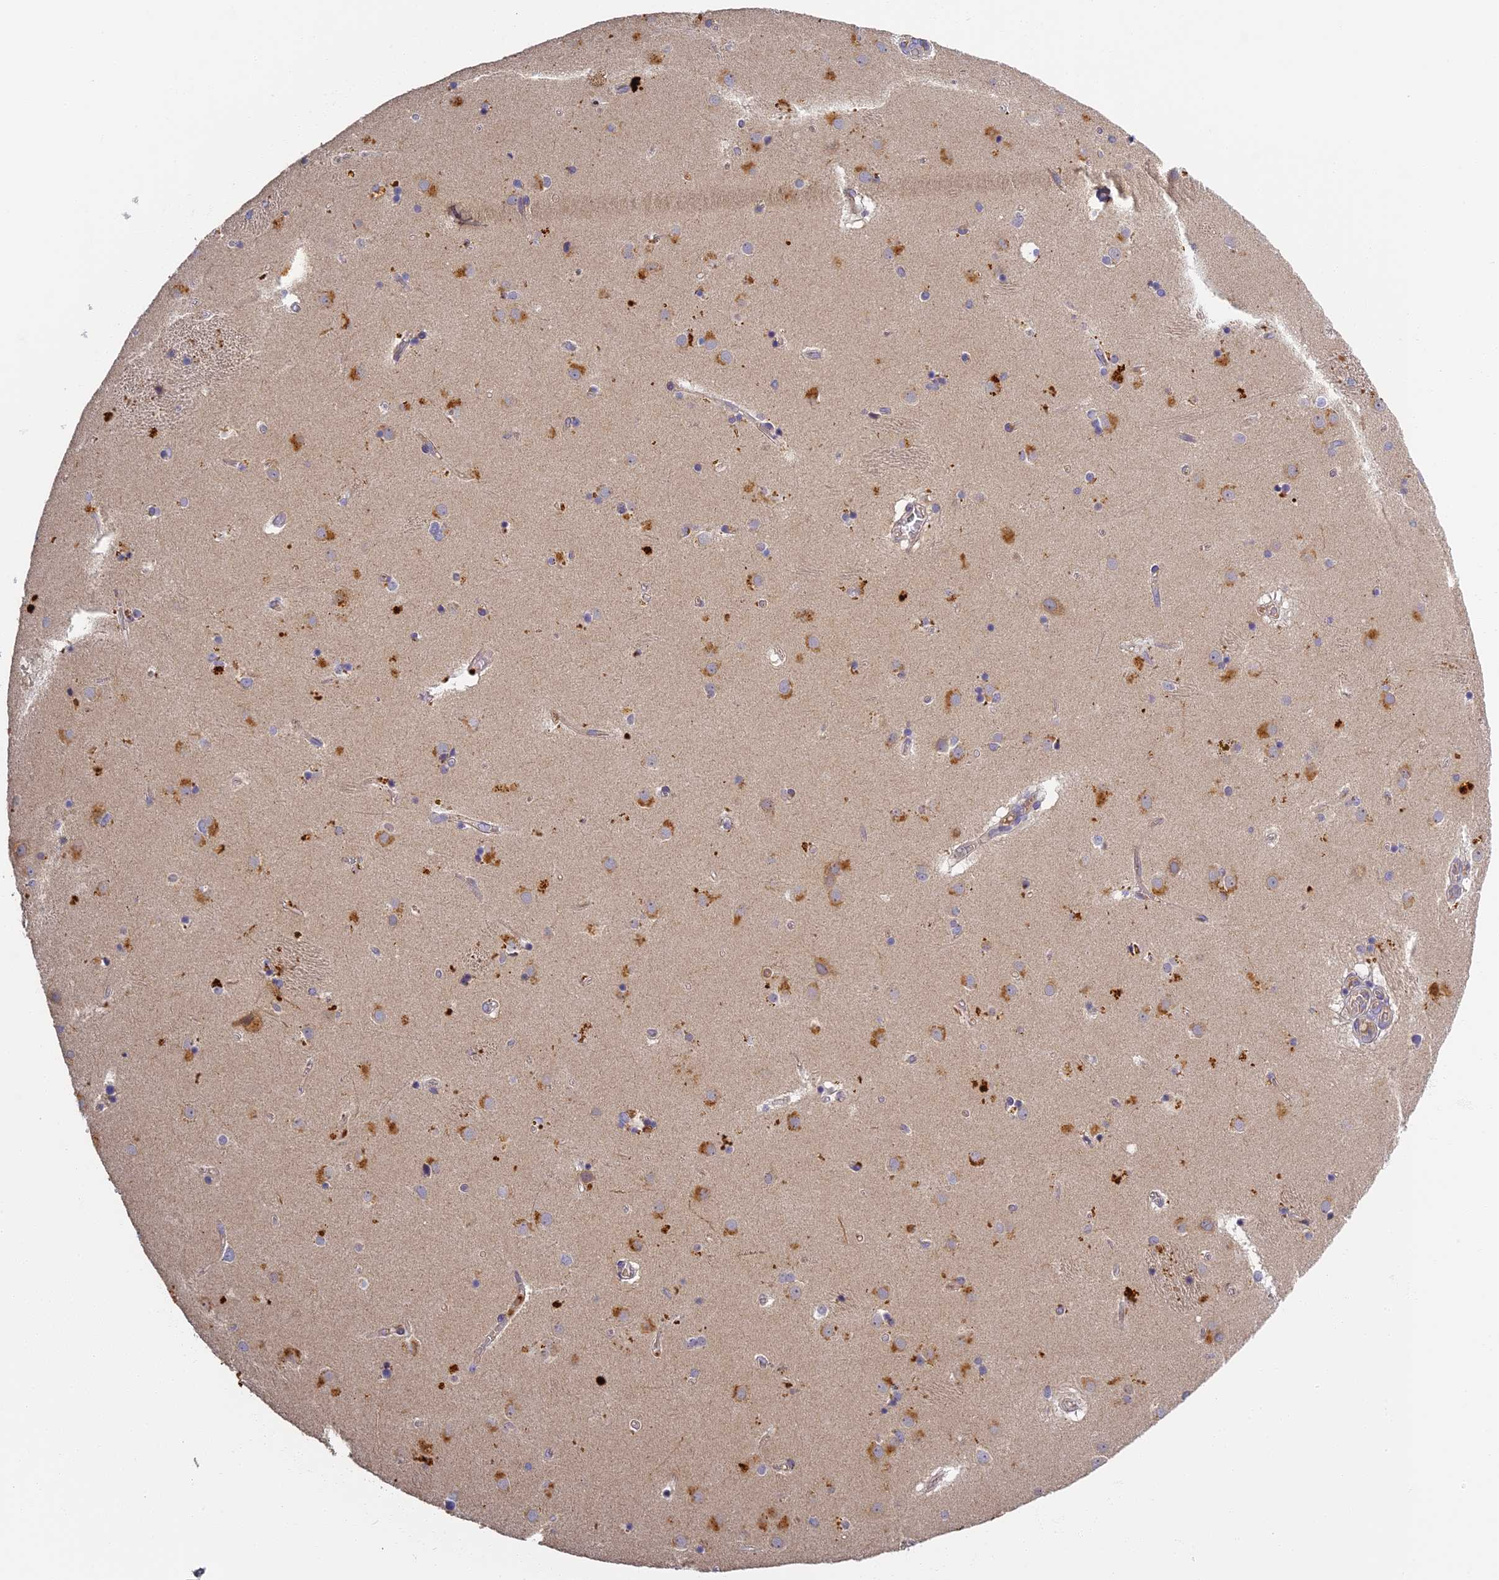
{"staining": {"intensity": "negative", "quantity": "none", "location": "none"}, "tissue": "caudate", "cell_type": "Glial cells", "image_type": "normal", "snomed": [{"axis": "morphology", "description": "Normal tissue, NOS"}, {"axis": "topography", "description": "Lateral ventricle wall"}], "caption": "High magnification brightfield microscopy of benign caudate stained with DAB (3,3'-diaminobenzidine) (brown) and counterstained with hematoxylin (blue): glial cells show no significant staining.", "gene": "AP4E1", "patient": {"sex": "male", "age": 70}}